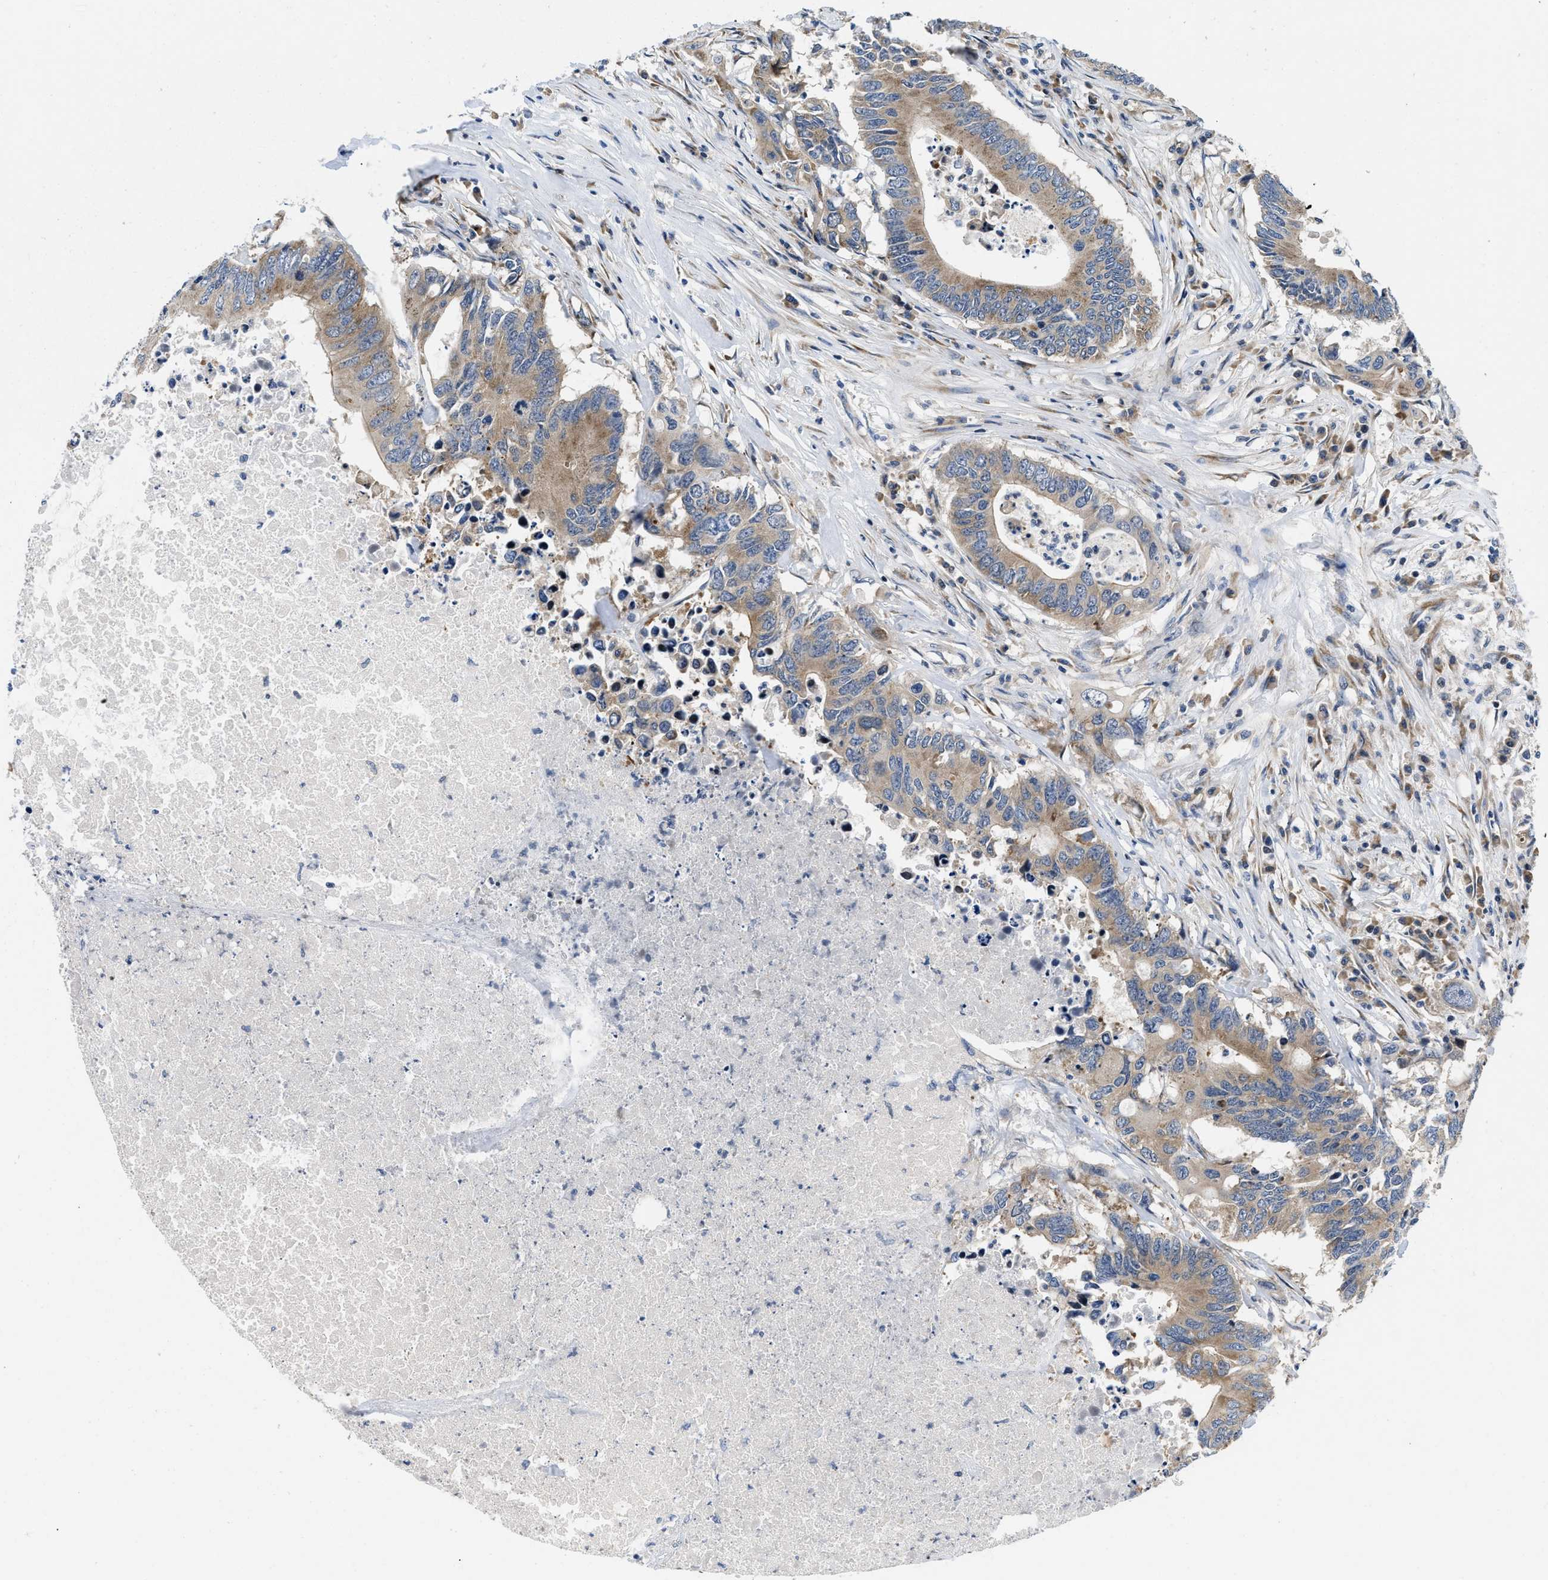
{"staining": {"intensity": "moderate", "quantity": ">75%", "location": "cytoplasmic/membranous"}, "tissue": "colorectal cancer", "cell_type": "Tumor cells", "image_type": "cancer", "snomed": [{"axis": "morphology", "description": "Adenocarcinoma, NOS"}, {"axis": "topography", "description": "Colon"}], "caption": "Colorectal cancer (adenocarcinoma) tissue reveals moderate cytoplasmic/membranous positivity in about >75% of tumor cells, visualized by immunohistochemistry.", "gene": "IKBKE", "patient": {"sex": "male", "age": 71}}